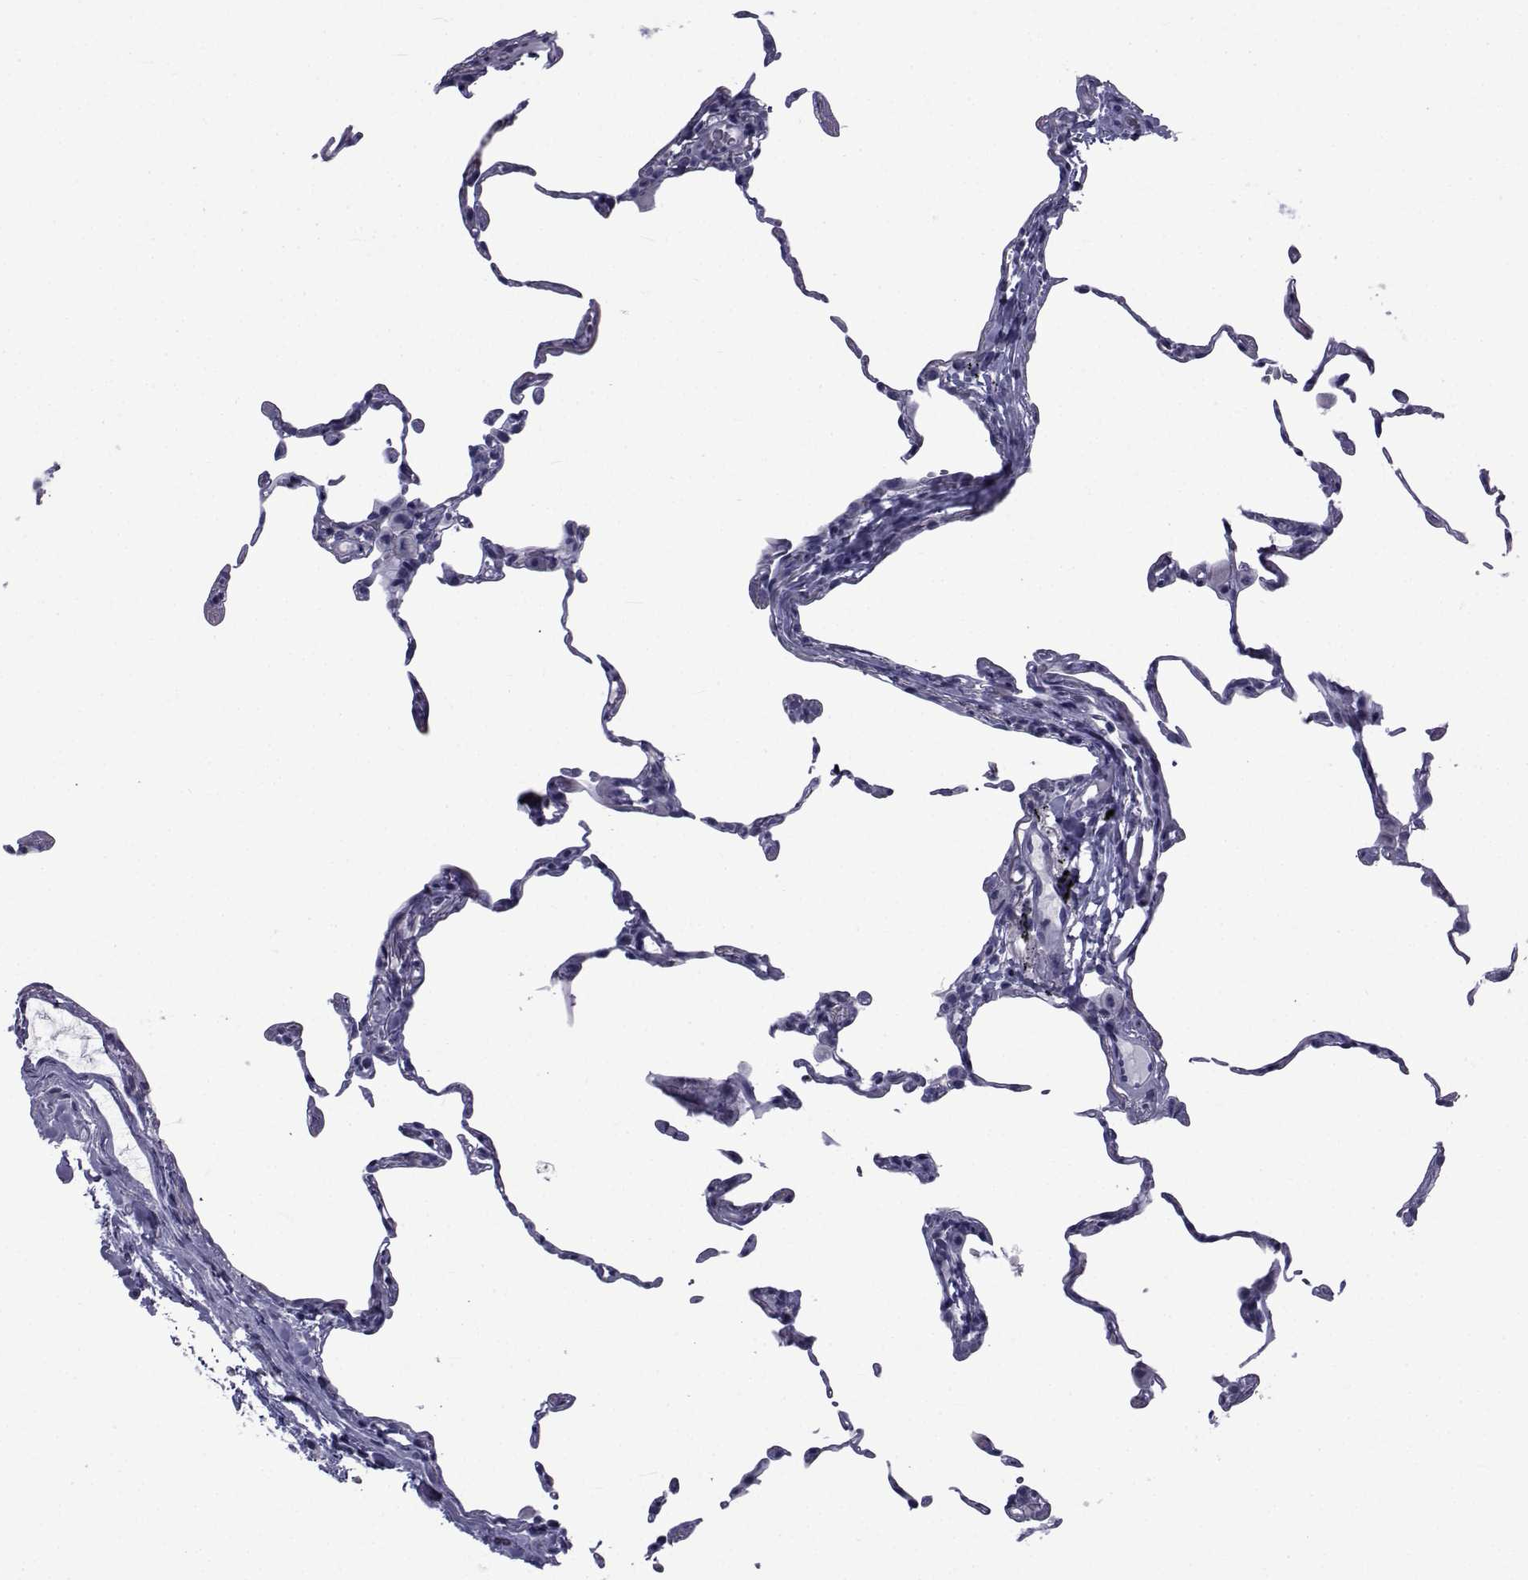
{"staining": {"intensity": "negative", "quantity": "none", "location": "none"}, "tissue": "lung", "cell_type": "Alveolar cells", "image_type": "normal", "snomed": [{"axis": "morphology", "description": "Normal tissue, NOS"}, {"axis": "topography", "description": "Lung"}], "caption": "Micrograph shows no protein positivity in alveolar cells of benign lung.", "gene": "PDE6G", "patient": {"sex": "female", "age": 57}}